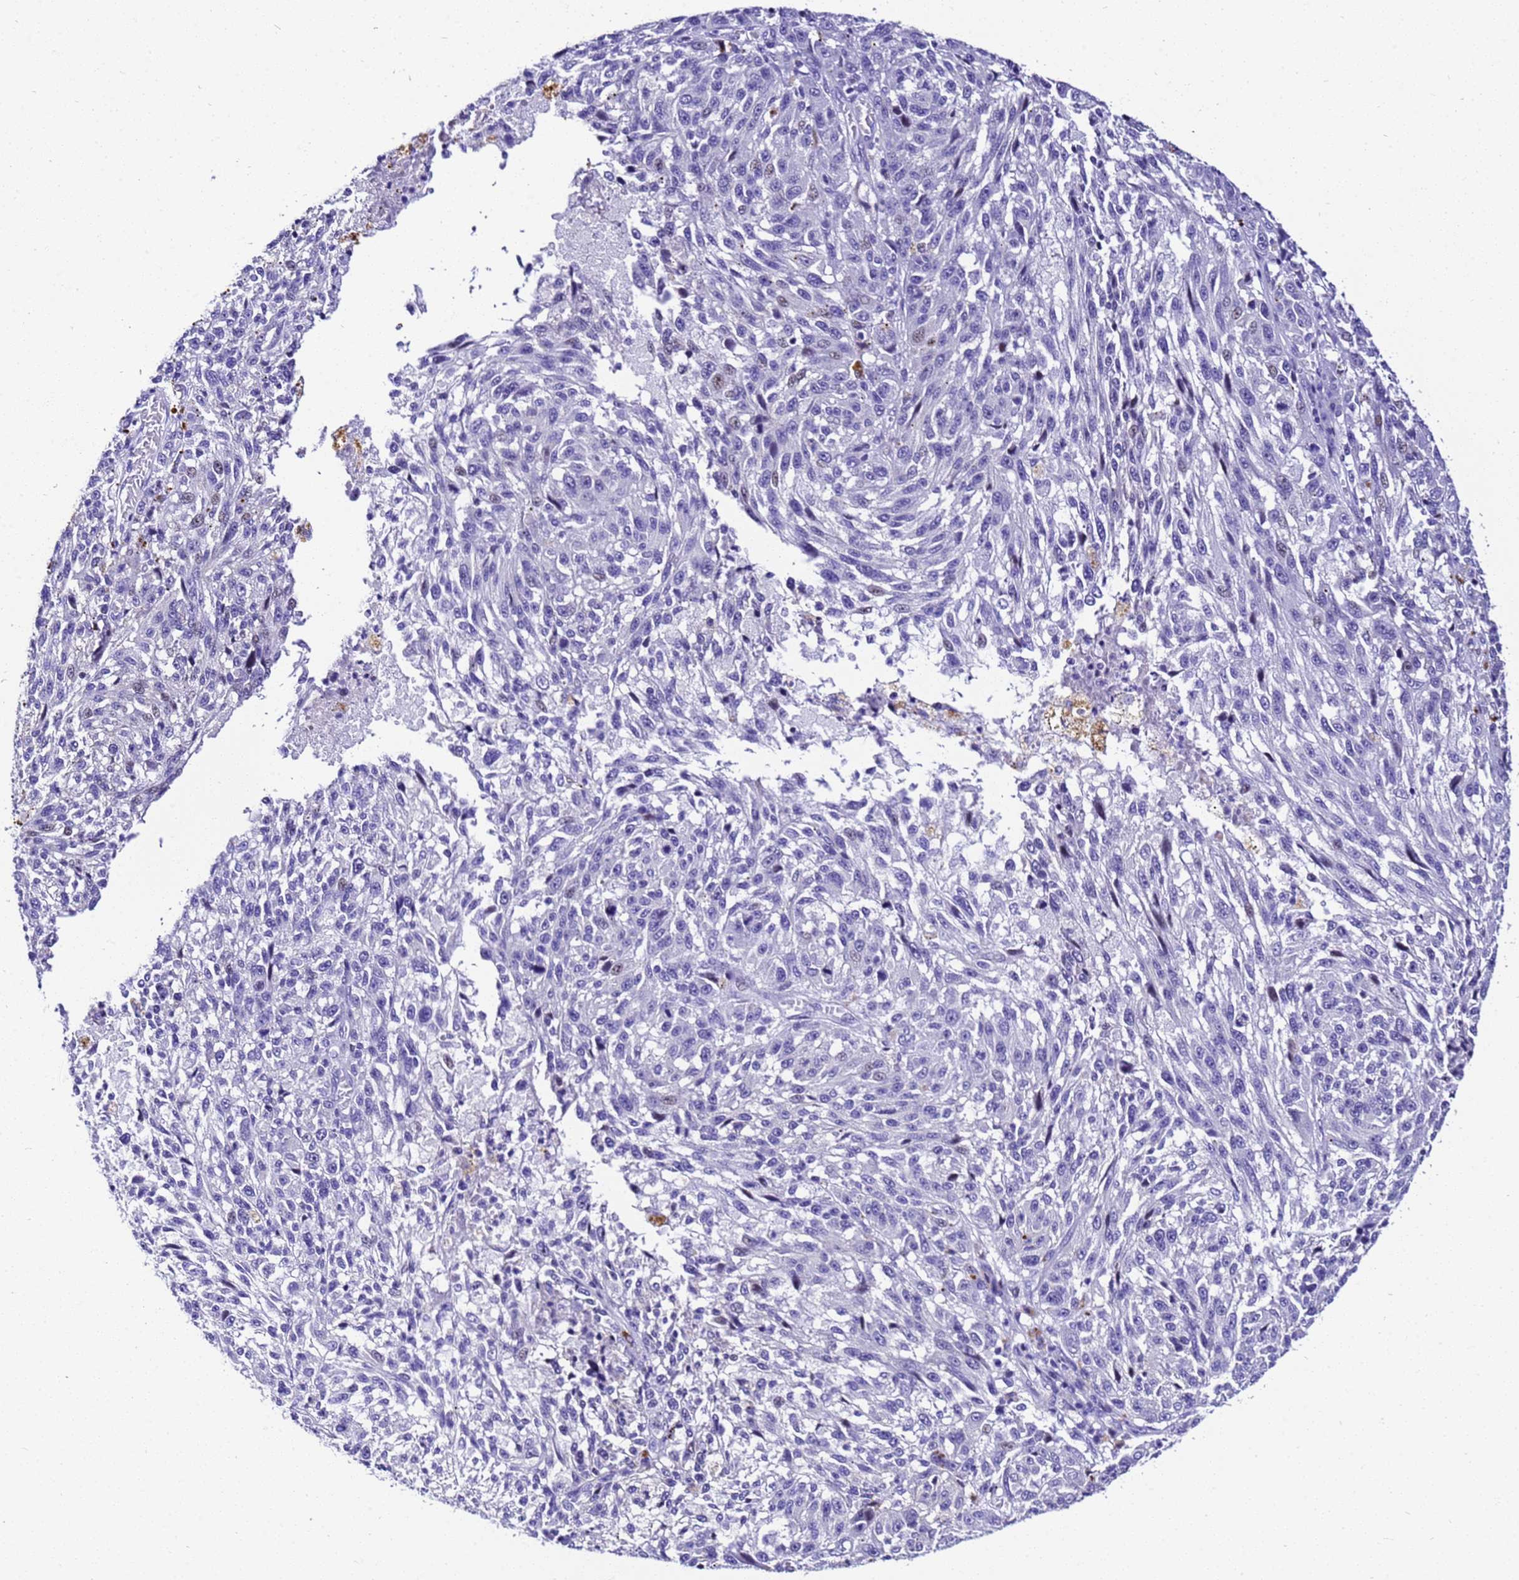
{"staining": {"intensity": "negative", "quantity": "none", "location": "none"}, "tissue": "melanoma", "cell_type": "Tumor cells", "image_type": "cancer", "snomed": [{"axis": "morphology", "description": "Malignant melanoma, NOS"}, {"axis": "topography", "description": "Skin"}], "caption": "Immunohistochemistry (IHC) micrograph of malignant melanoma stained for a protein (brown), which exhibits no expression in tumor cells.", "gene": "ZNF417", "patient": {"sex": "male", "age": 53}}